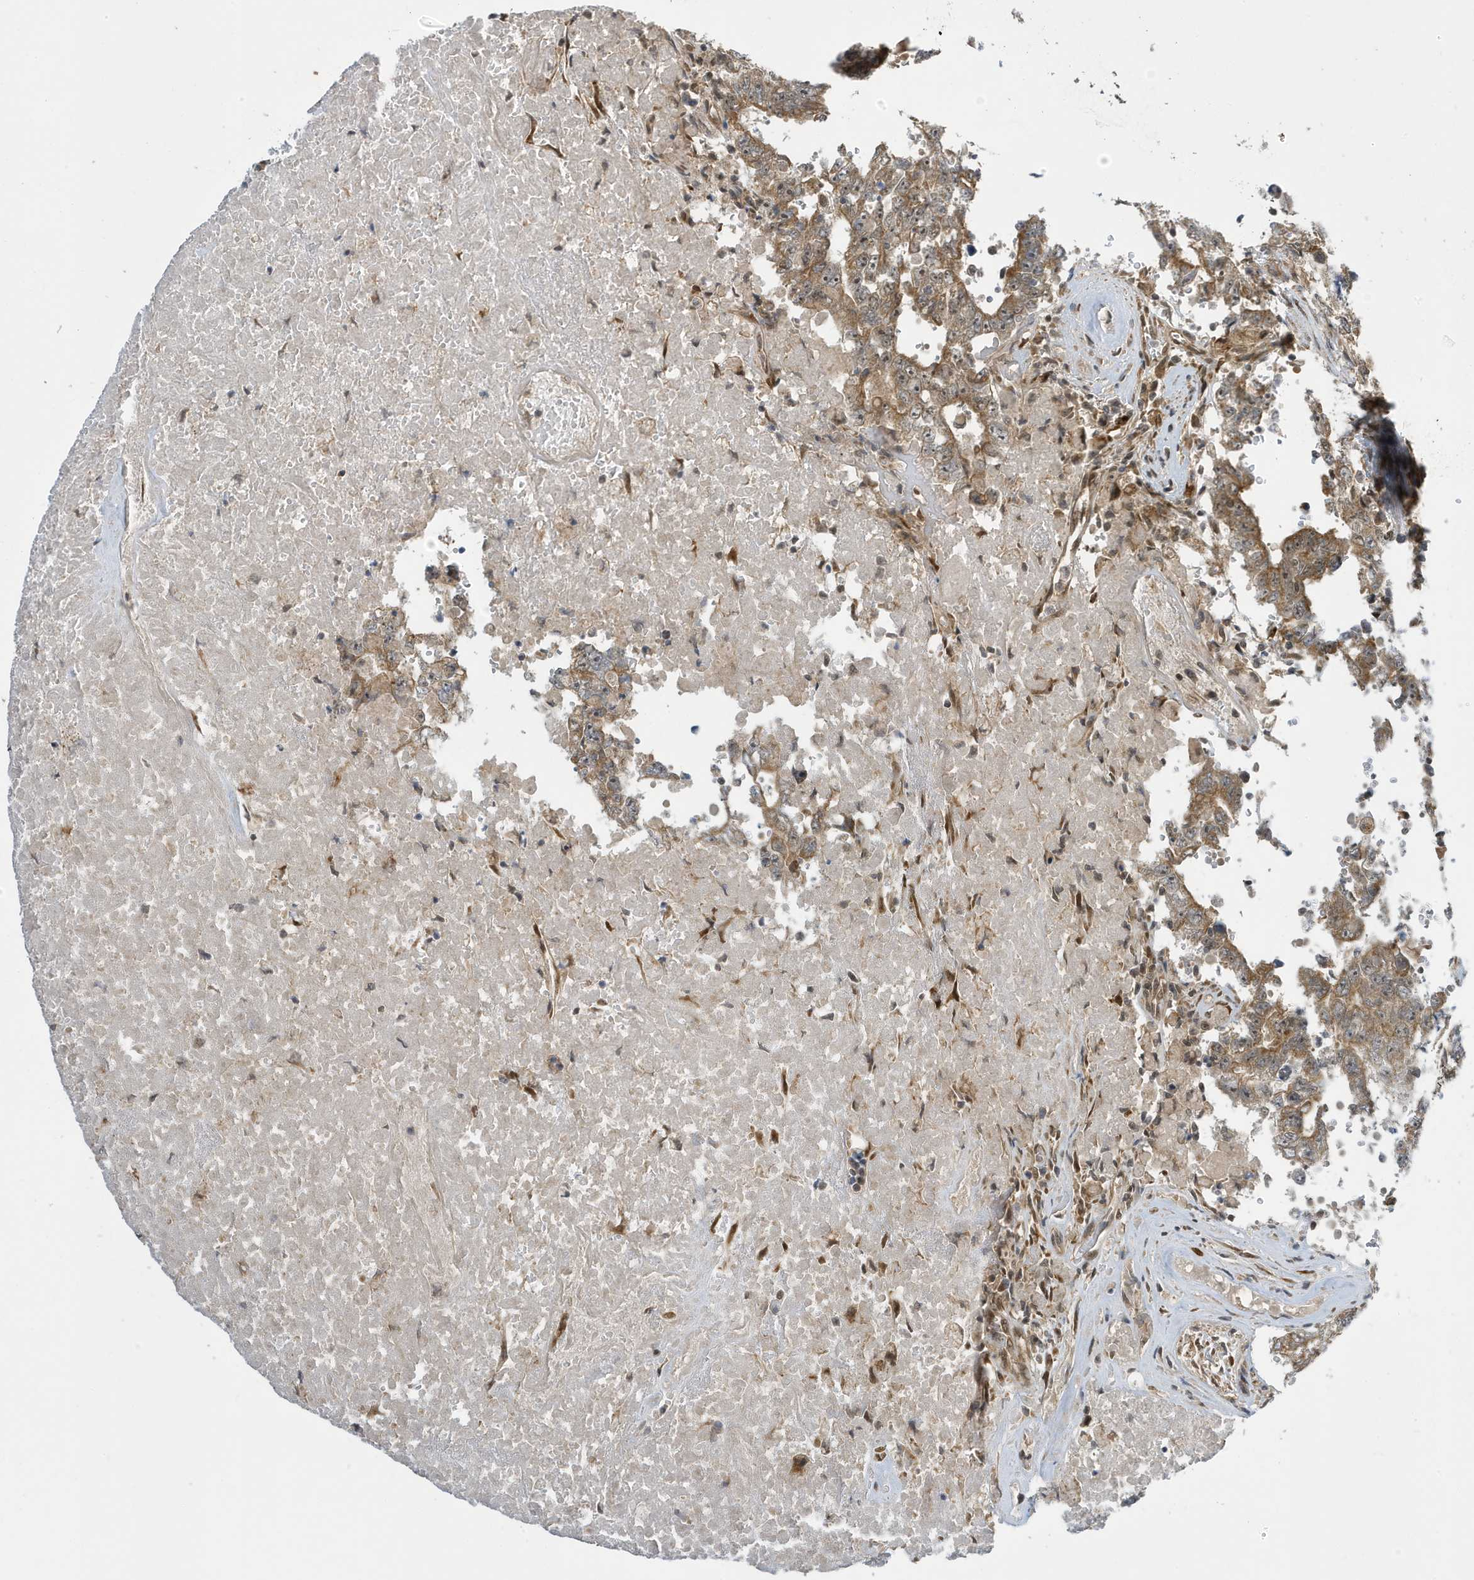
{"staining": {"intensity": "weak", "quantity": ">75%", "location": "cytoplasmic/membranous"}, "tissue": "testis cancer", "cell_type": "Tumor cells", "image_type": "cancer", "snomed": [{"axis": "morphology", "description": "Carcinoma, Embryonal, NOS"}, {"axis": "topography", "description": "Testis"}], "caption": "Embryonal carcinoma (testis) stained with a protein marker exhibits weak staining in tumor cells.", "gene": "NCOA7", "patient": {"sex": "male", "age": 26}}